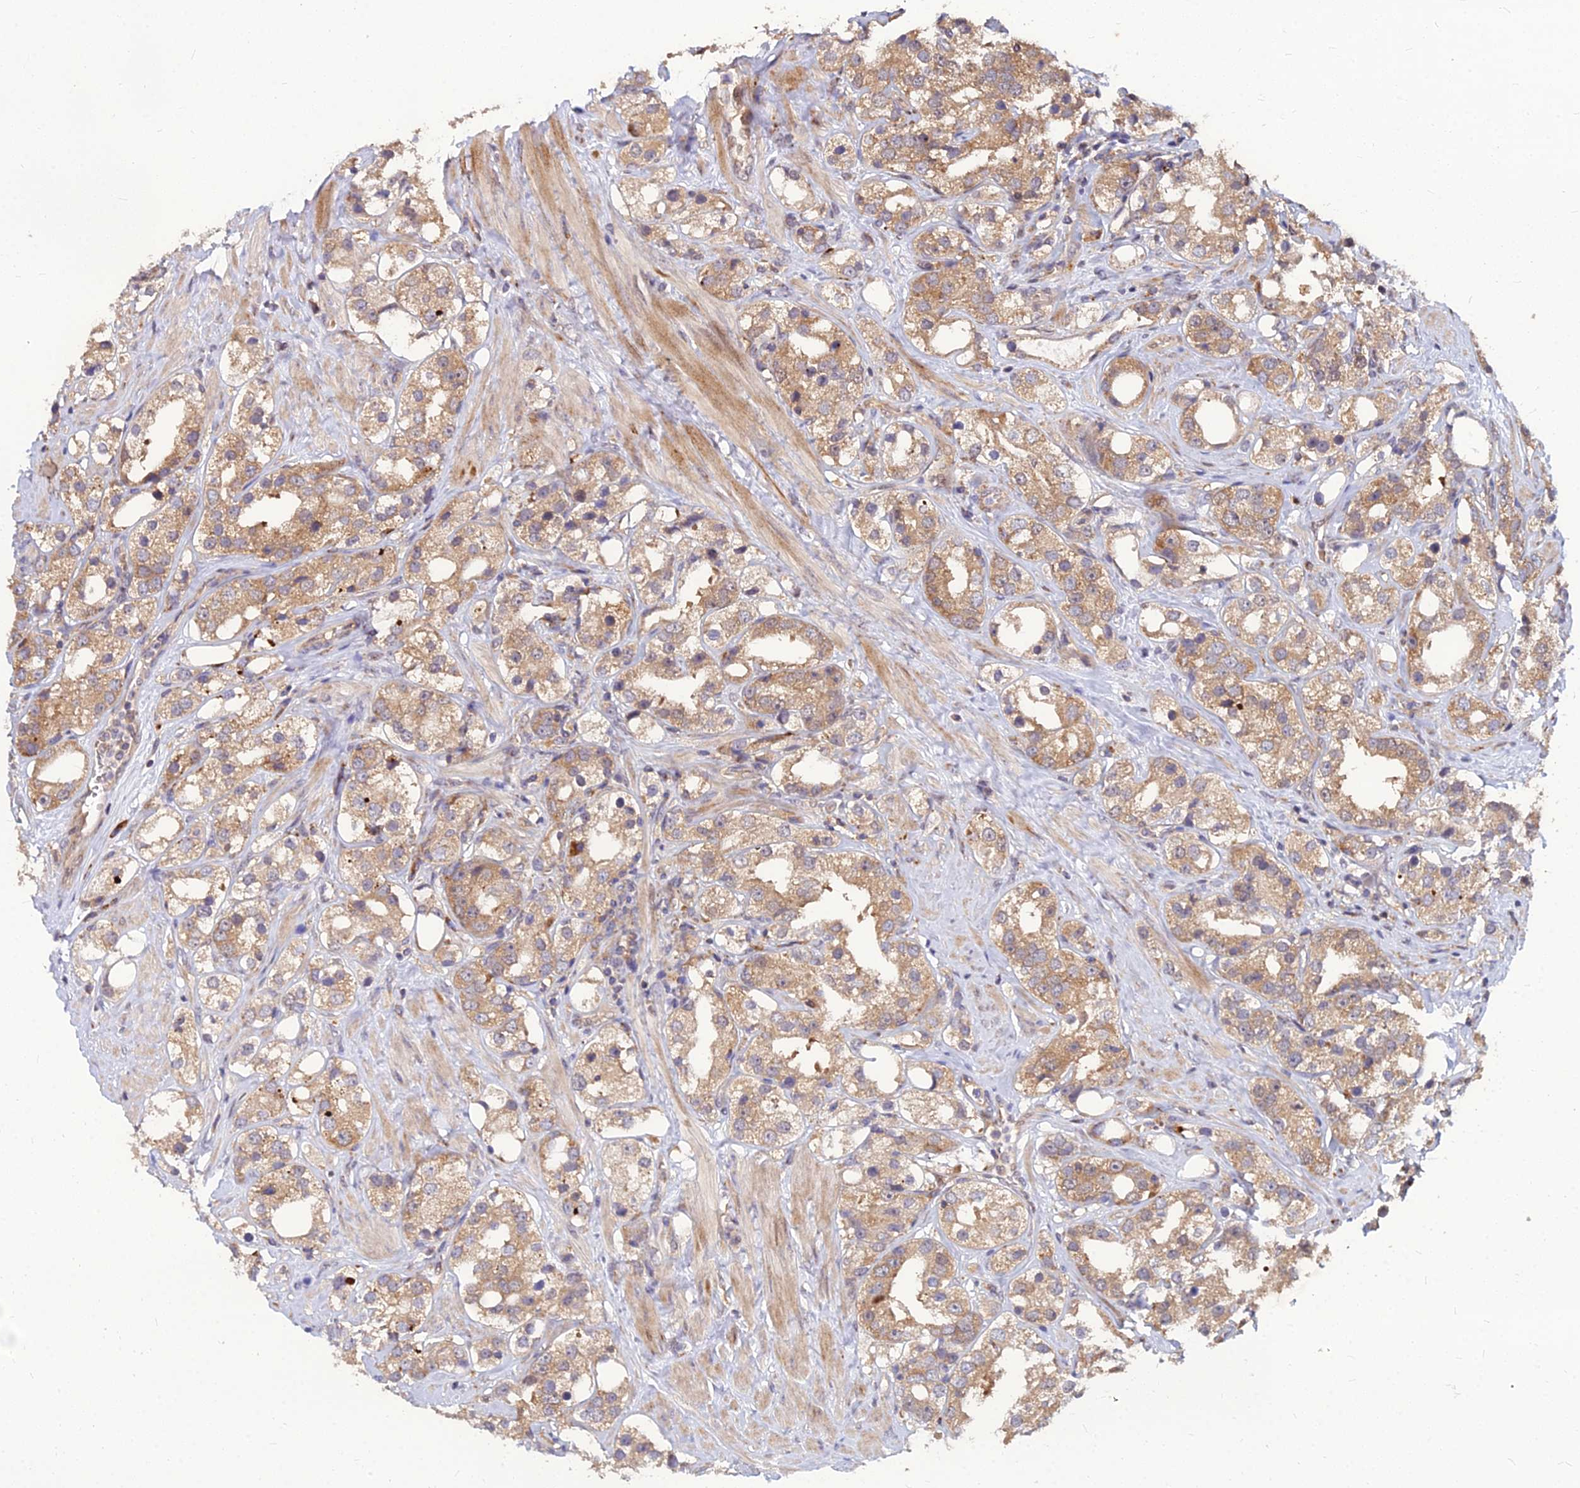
{"staining": {"intensity": "moderate", "quantity": ">75%", "location": "cytoplasmic/membranous"}, "tissue": "prostate cancer", "cell_type": "Tumor cells", "image_type": "cancer", "snomed": [{"axis": "morphology", "description": "Adenocarcinoma, NOS"}, {"axis": "topography", "description": "Prostate"}], "caption": "The histopathology image displays immunohistochemical staining of prostate adenocarcinoma. There is moderate cytoplasmic/membranous expression is present in about >75% of tumor cells.", "gene": "CCT6B", "patient": {"sex": "male", "age": 79}}